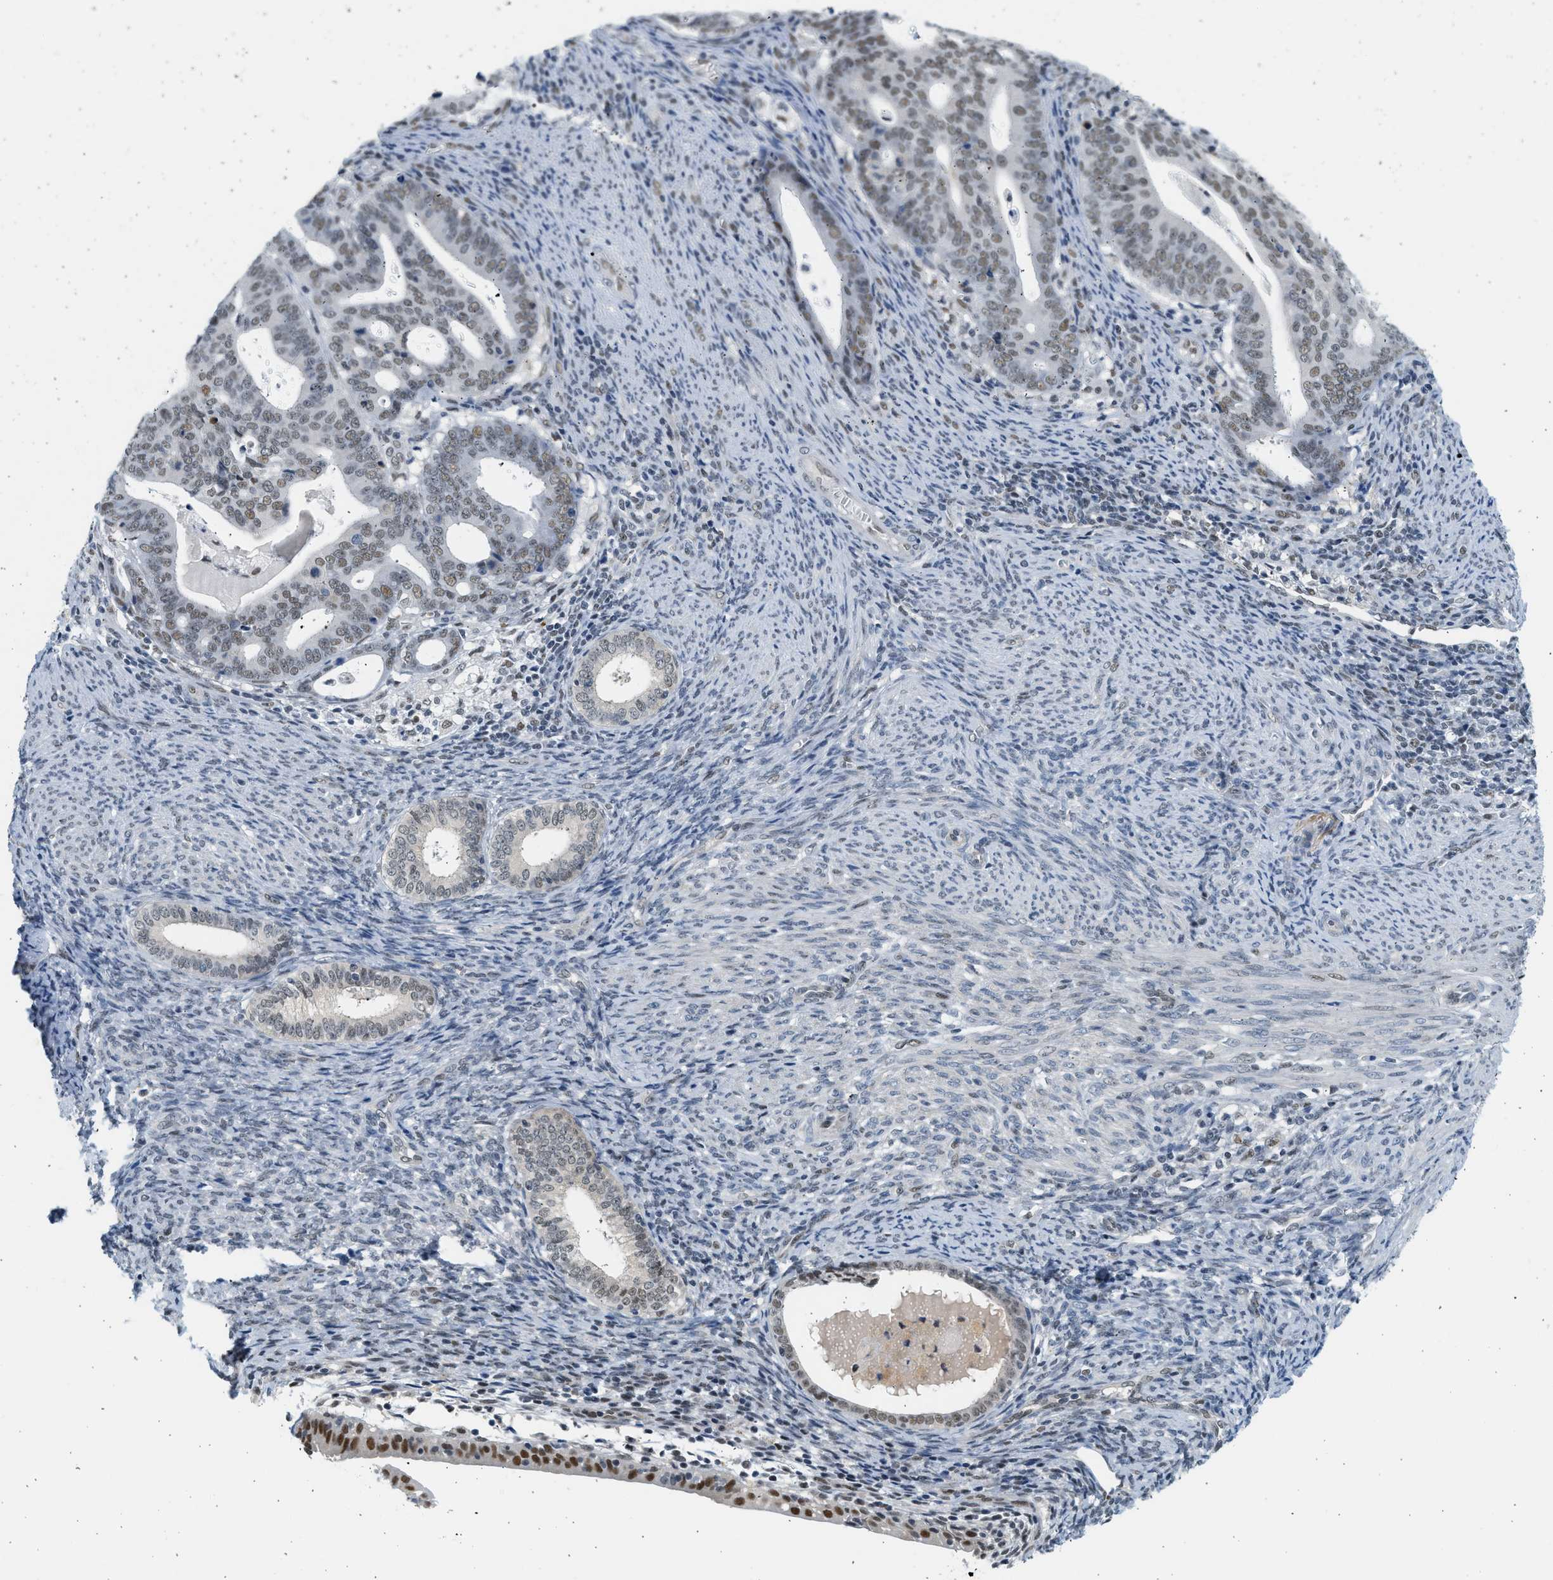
{"staining": {"intensity": "weak", "quantity": ">75%", "location": "nuclear"}, "tissue": "endometrial cancer", "cell_type": "Tumor cells", "image_type": "cancer", "snomed": [{"axis": "morphology", "description": "Adenocarcinoma, NOS"}, {"axis": "topography", "description": "Uterus"}], "caption": "IHC staining of endometrial cancer, which reveals low levels of weak nuclear staining in approximately >75% of tumor cells indicating weak nuclear protein positivity. The staining was performed using DAB (brown) for protein detection and nuclei were counterstained in hematoxylin (blue).", "gene": "HIPK1", "patient": {"sex": "female", "age": 83}}